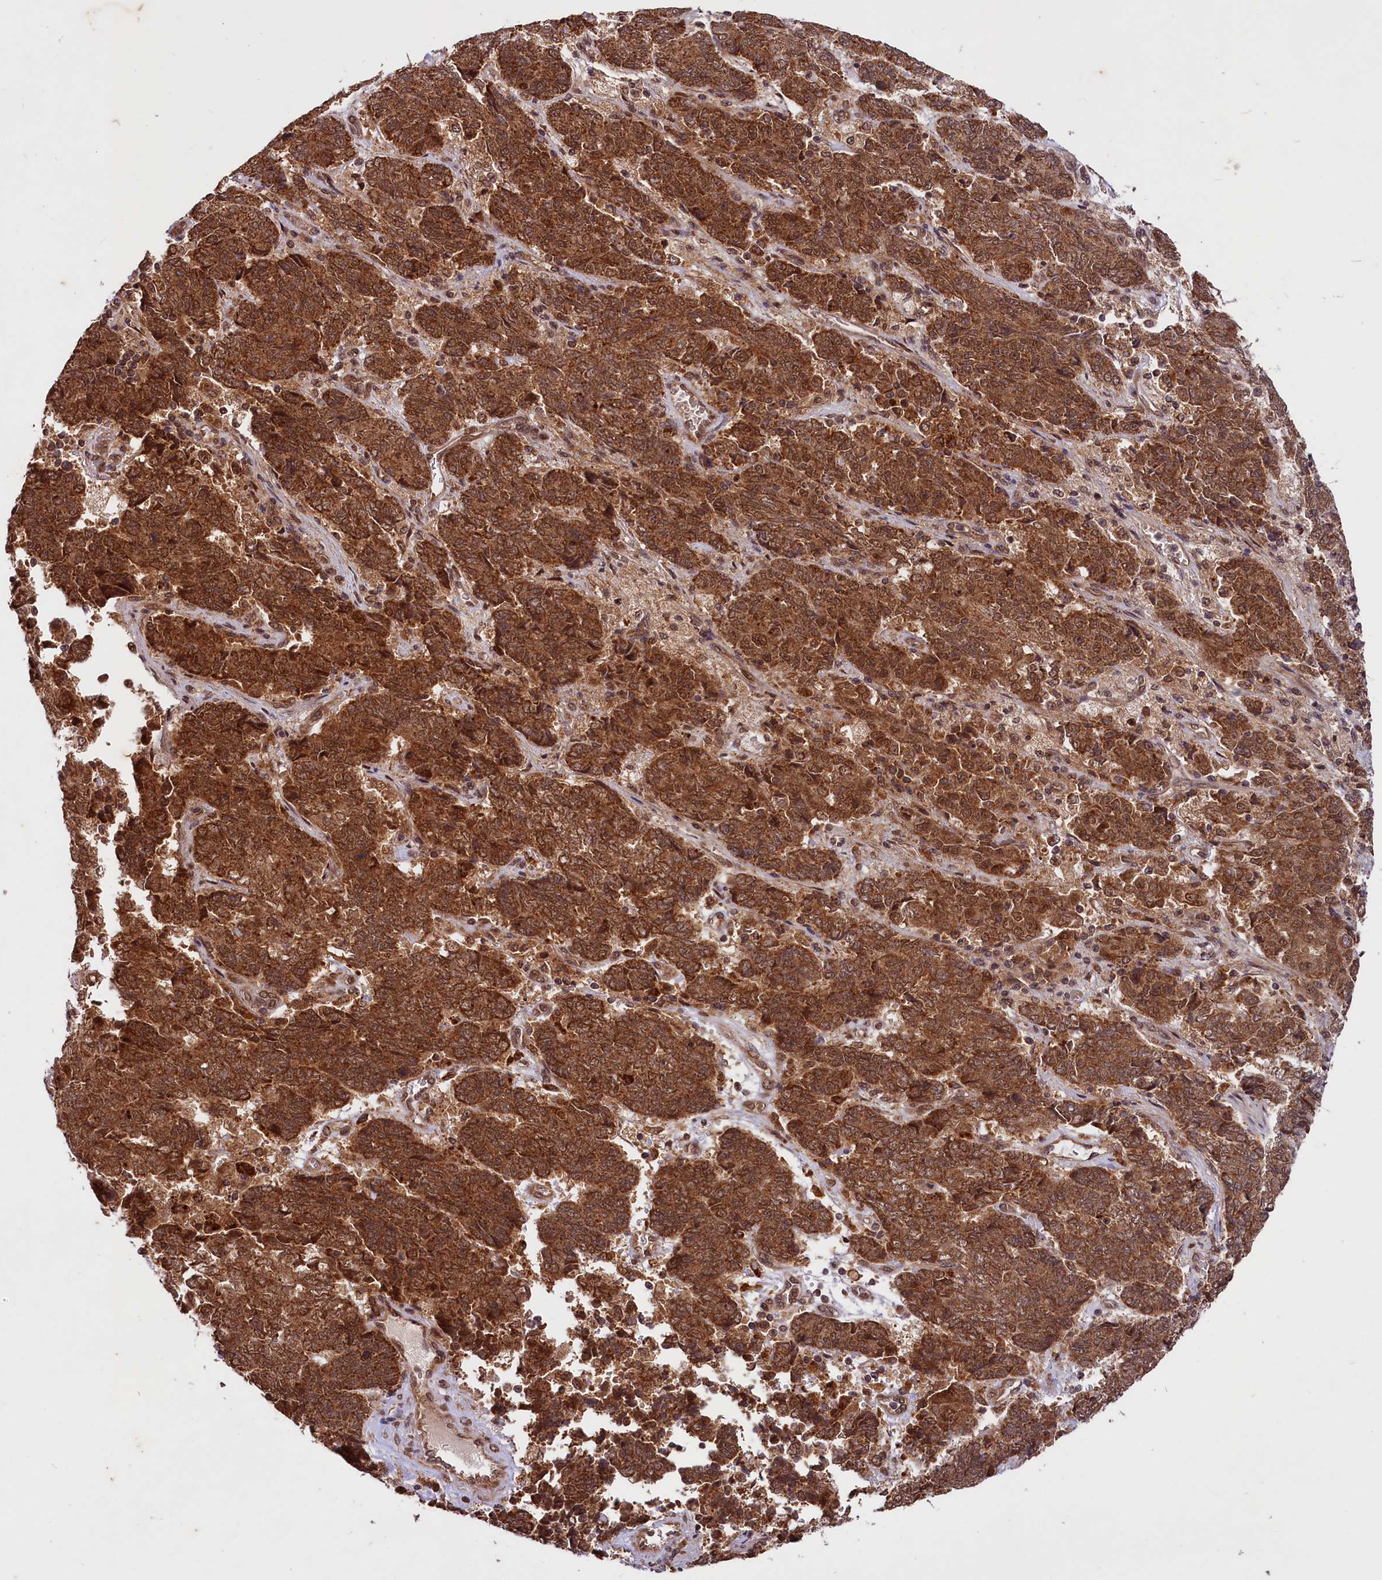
{"staining": {"intensity": "strong", "quantity": ">75%", "location": "cytoplasmic/membranous,nuclear"}, "tissue": "endometrial cancer", "cell_type": "Tumor cells", "image_type": "cancer", "snomed": [{"axis": "morphology", "description": "Adenocarcinoma, NOS"}, {"axis": "topography", "description": "Endometrium"}], "caption": "Human adenocarcinoma (endometrial) stained with a protein marker demonstrates strong staining in tumor cells.", "gene": "UBE3A", "patient": {"sex": "female", "age": 80}}